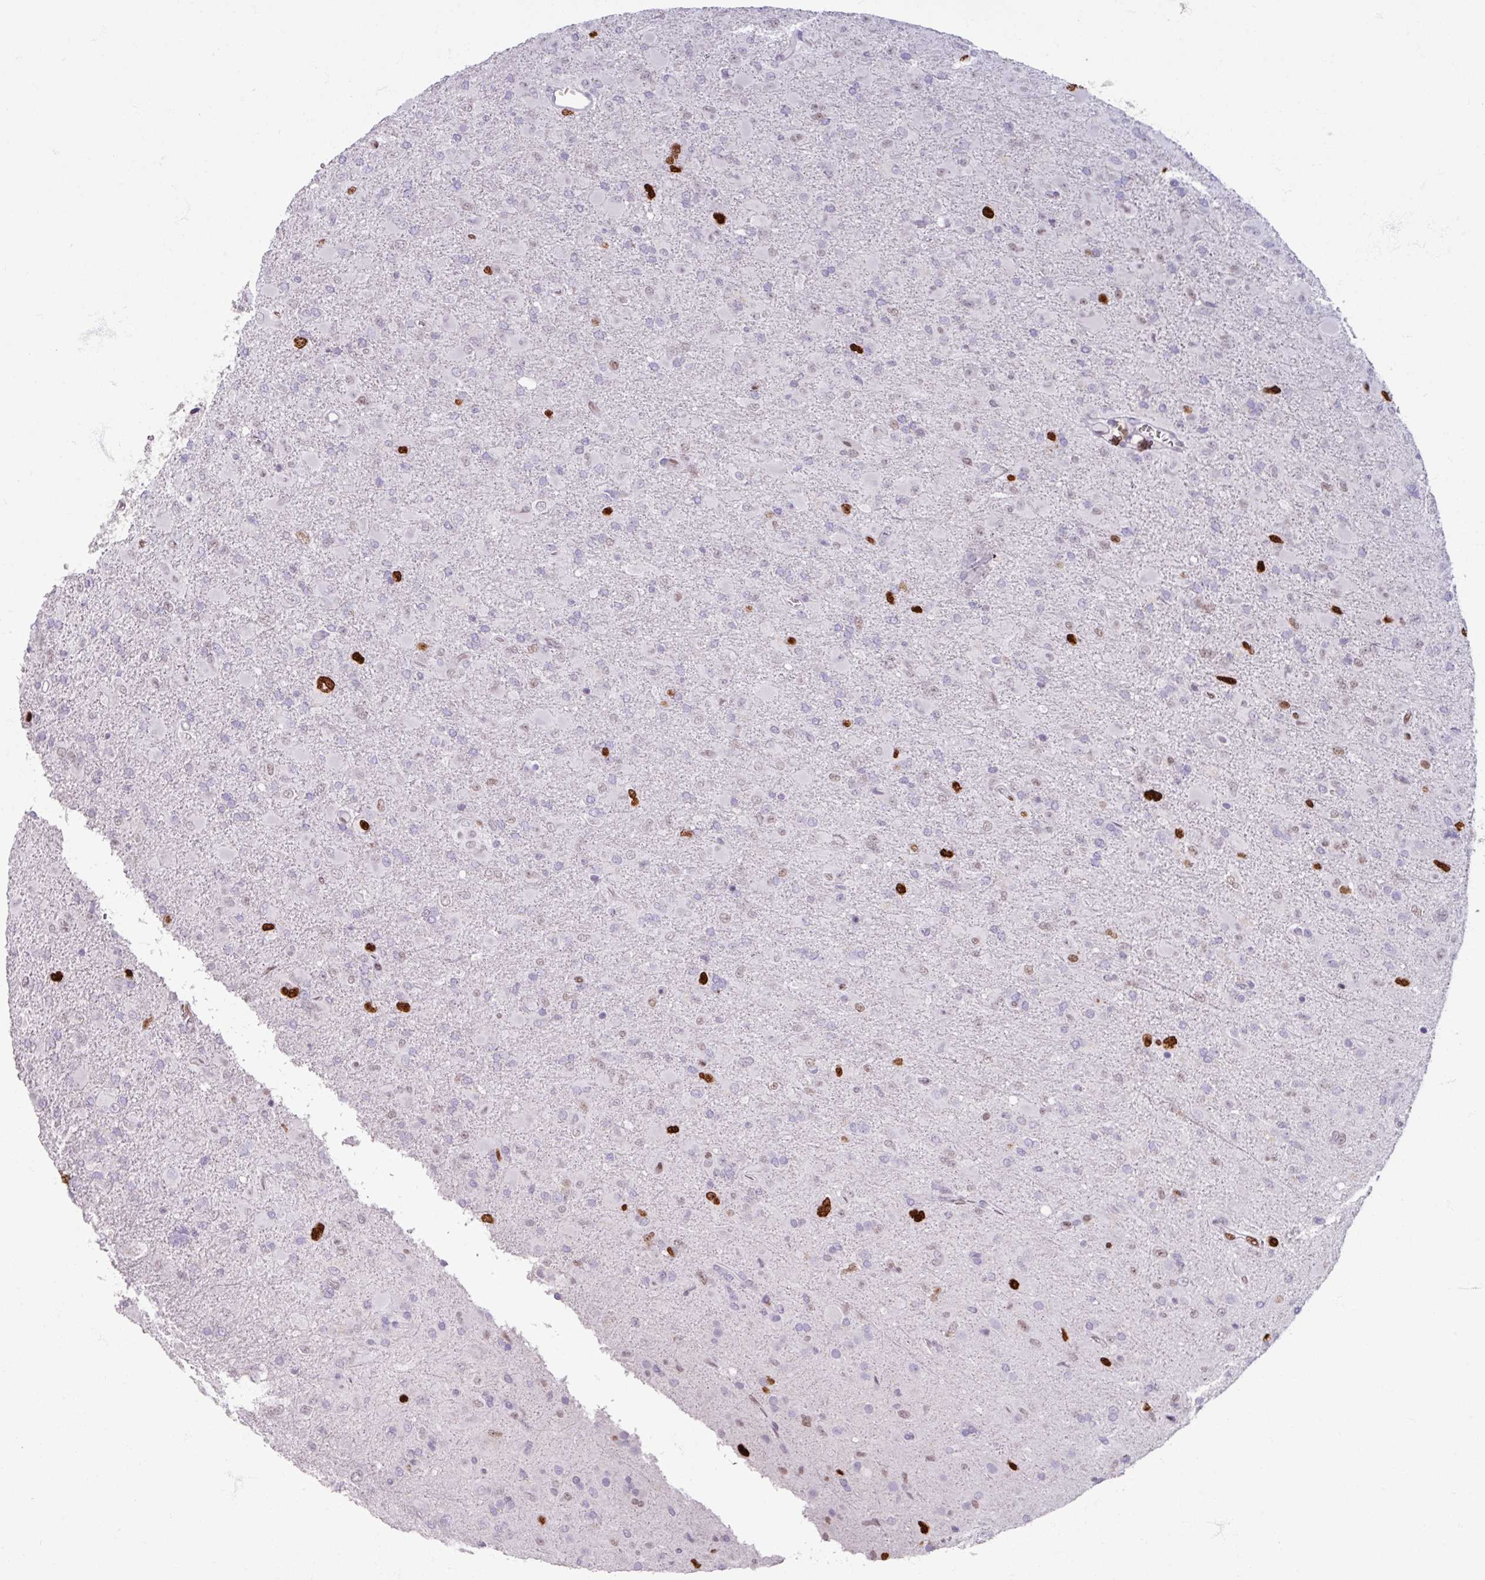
{"staining": {"intensity": "strong", "quantity": "<25%", "location": "nuclear"}, "tissue": "glioma", "cell_type": "Tumor cells", "image_type": "cancer", "snomed": [{"axis": "morphology", "description": "Glioma, malignant, Low grade"}, {"axis": "topography", "description": "Brain"}], "caption": "The micrograph shows a brown stain indicating the presence of a protein in the nuclear of tumor cells in glioma. (Brightfield microscopy of DAB IHC at high magnification).", "gene": "ATAD2", "patient": {"sex": "male", "age": 65}}